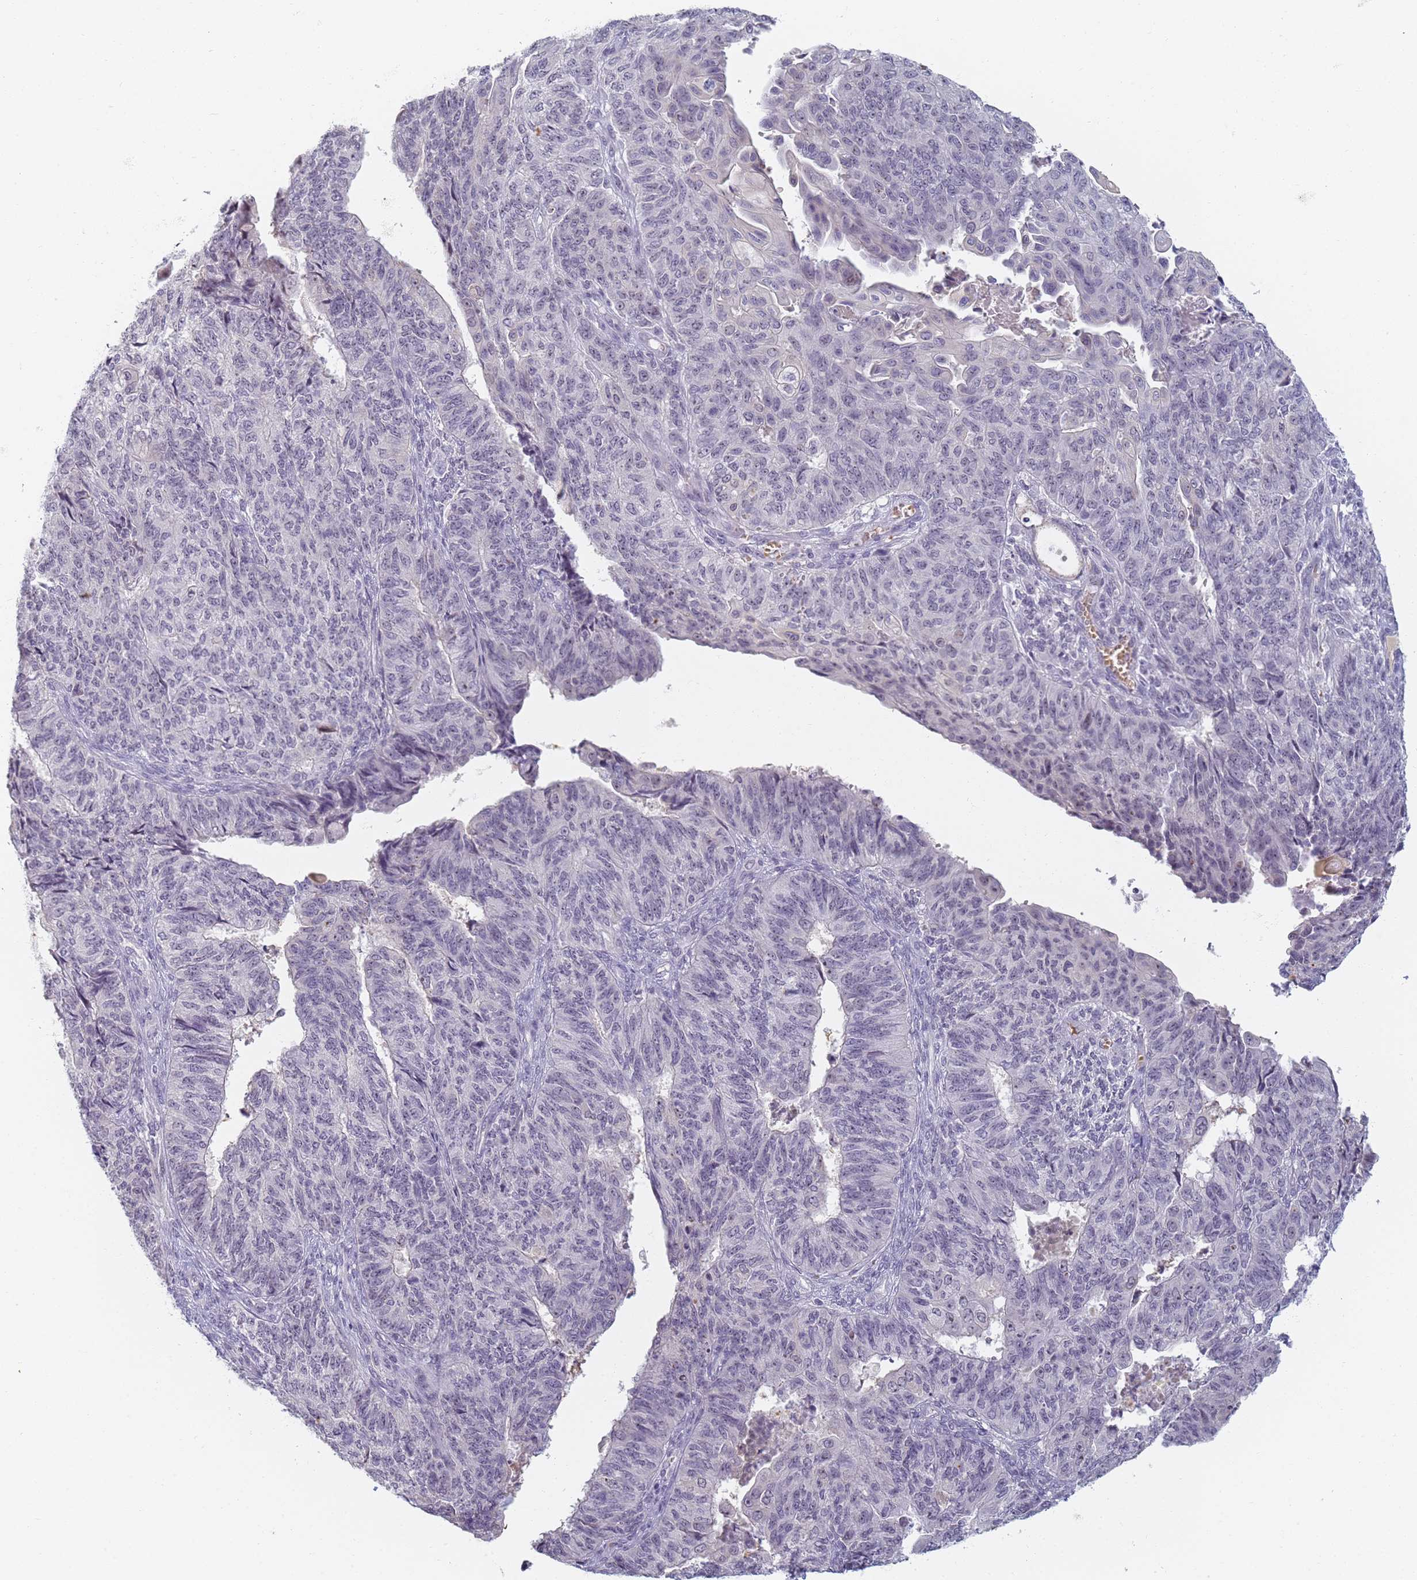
{"staining": {"intensity": "negative", "quantity": "none", "location": "none"}, "tissue": "endometrial cancer", "cell_type": "Tumor cells", "image_type": "cancer", "snomed": [{"axis": "morphology", "description": "Adenocarcinoma, NOS"}, {"axis": "topography", "description": "Endometrium"}], "caption": "A high-resolution image shows immunohistochemistry (IHC) staining of endometrial adenocarcinoma, which shows no significant staining in tumor cells.", "gene": "SLC38A9", "patient": {"sex": "female", "age": 32}}